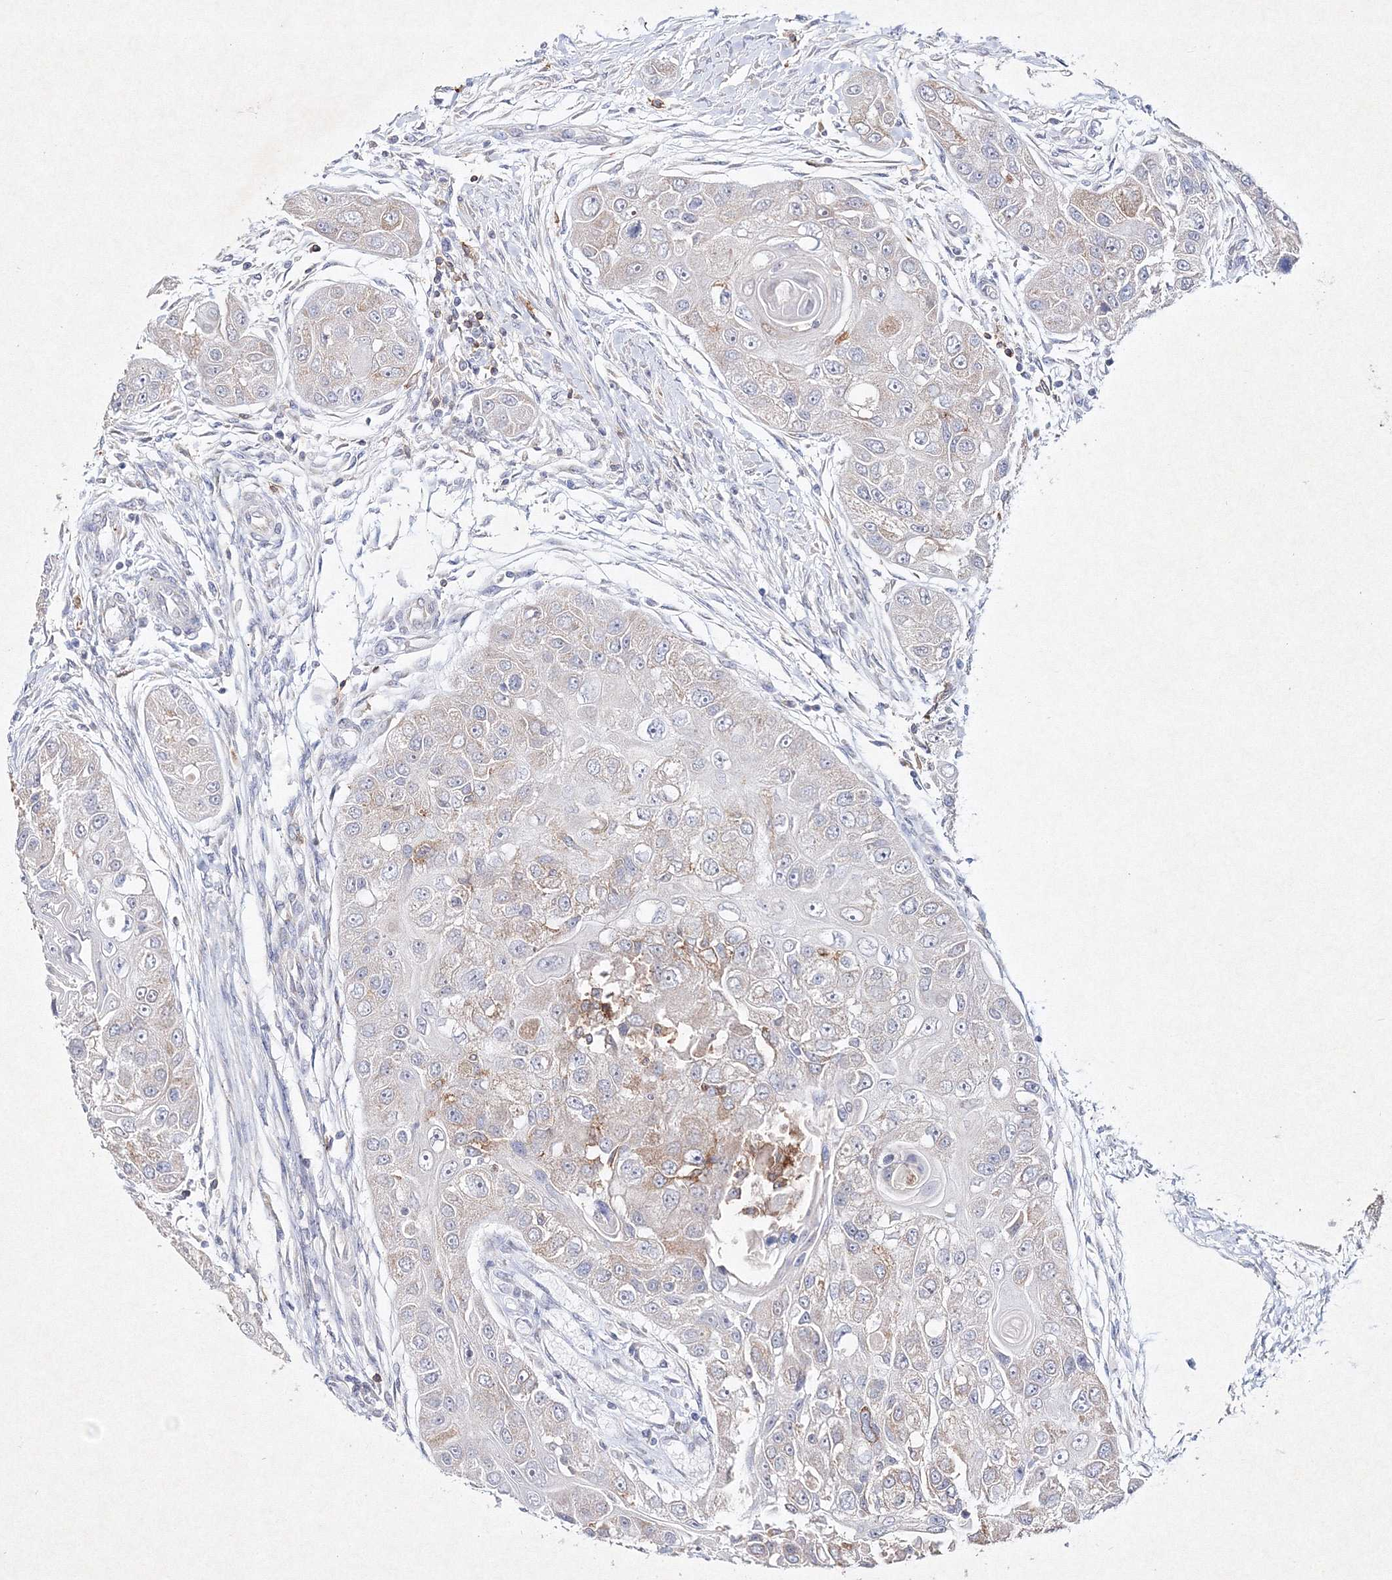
{"staining": {"intensity": "negative", "quantity": "none", "location": "none"}, "tissue": "head and neck cancer", "cell_type": "Tumor cells", "image_type": "cancer", "snomed": [{"axis": "morphology", "description": "Normal tissue, NOS"}, {"axis": "morphology", "description": "Squamous cell carcinoma, NOS"}, {"axis": "topography", "description": "Skeletal muscle"}, {"axis": "topography", "description": "Head-Neck"}], "caption": "This micrograph is of head and neck squamous cell carcinoma stained with immunohistochemistry to label a protein in brown with the nuclei are counter-stained blue. There is no expression in tumor cells.", "gene": "HCST", "patient": {"sex": "male", "age": 51}}